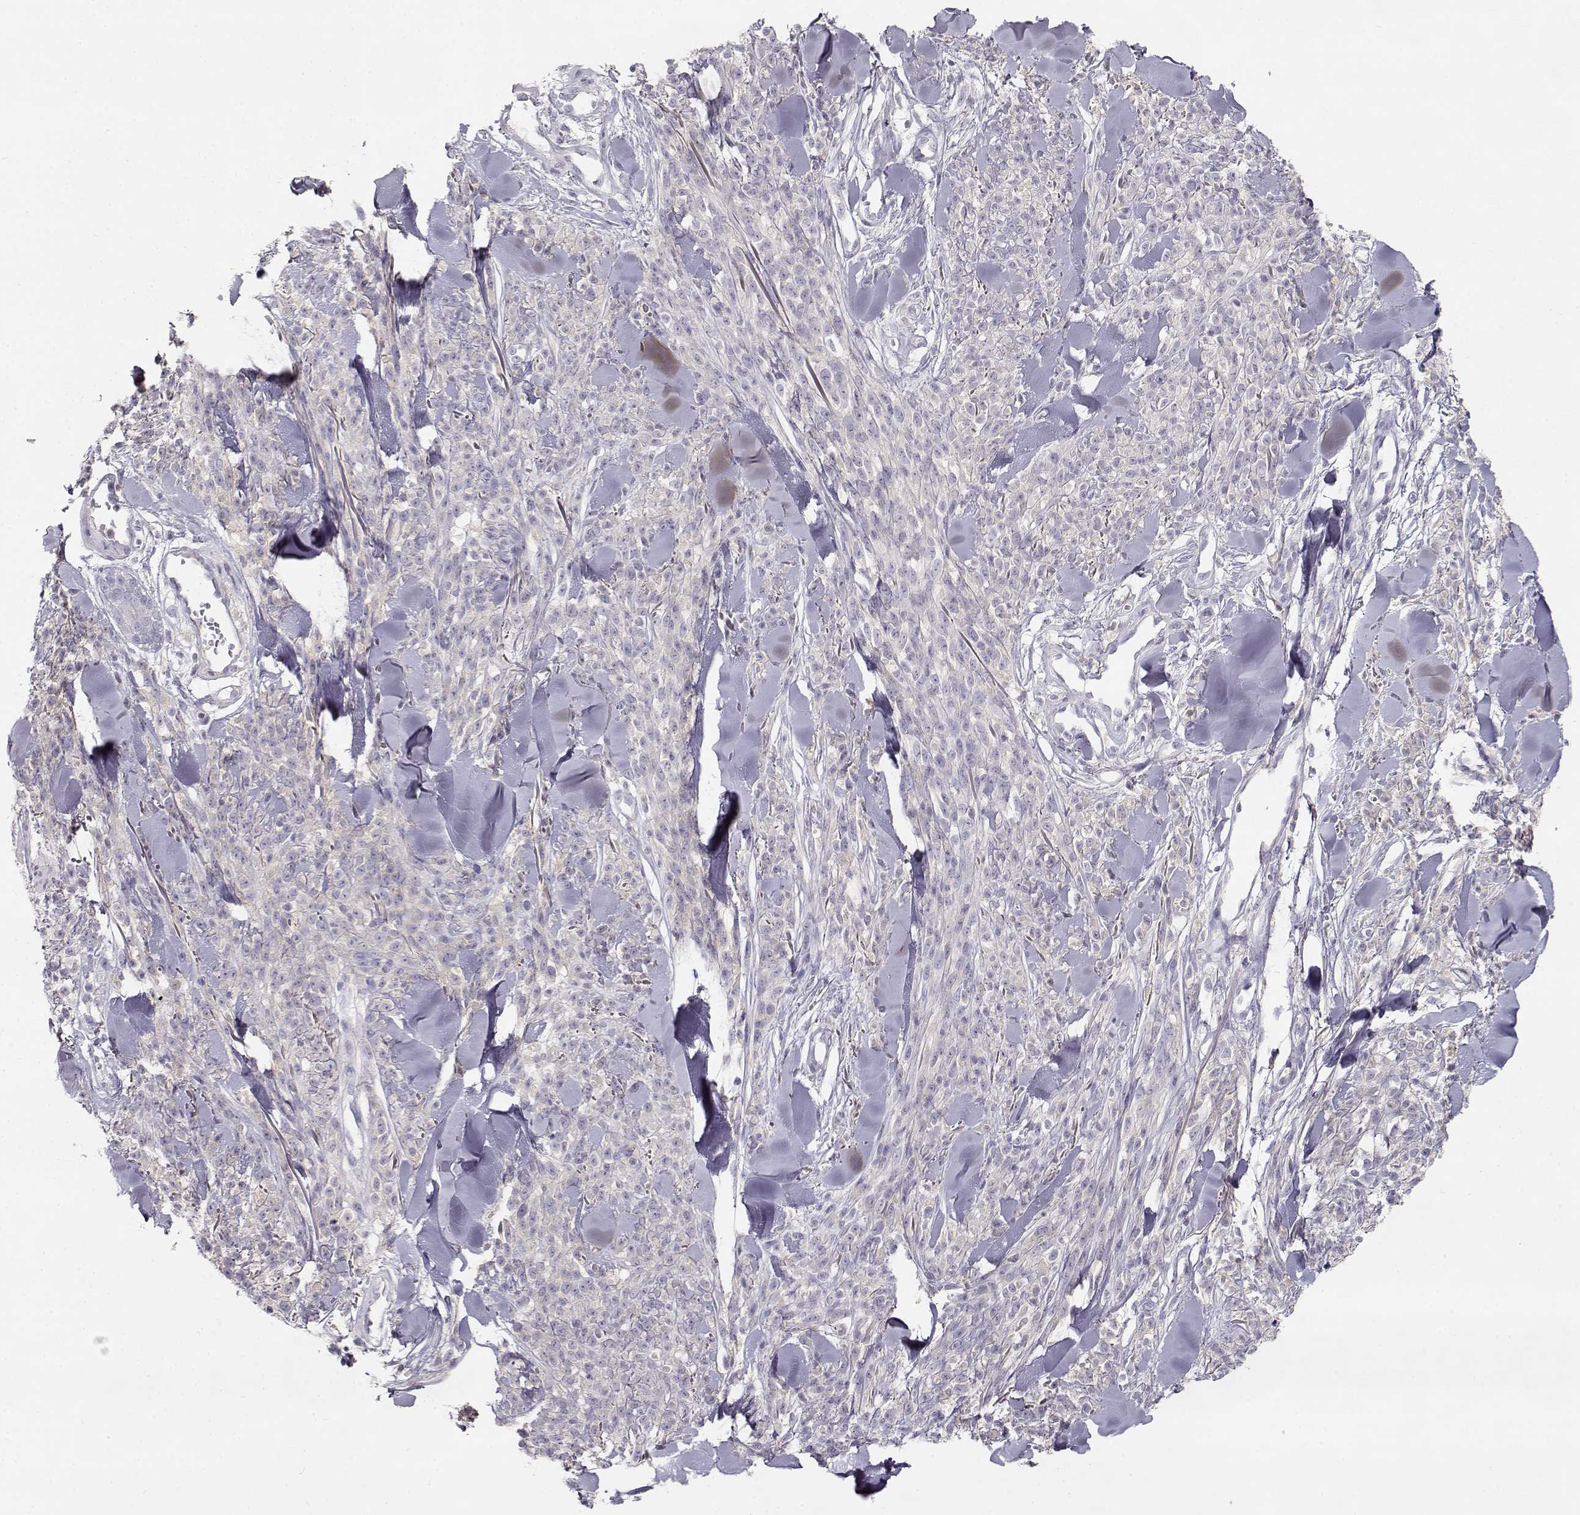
{"staining": {"intensity": "weak", "quantity": ">75%", "location": "cytoplasmic/membranous"}, "tissue": "melanoma", "cell_type": "Tumor cells", "image_type": "cancer", "snomed": [{"axis": "morphology", "description": "Malignant melanoma, NOS"}, {"axis": "topography", "description": "Skin"}, {"axis": "topography", "description": "Skin of trunk"}], "caption": "Melanoma stained with immunohistochemistry shows weak cytoplasmic/membranous staining in approximately >75% of tumor cells. Nuclei are stained in blue.", "gene": "SLCO6A1", "patient": {"sex": "male", "age": 74}}